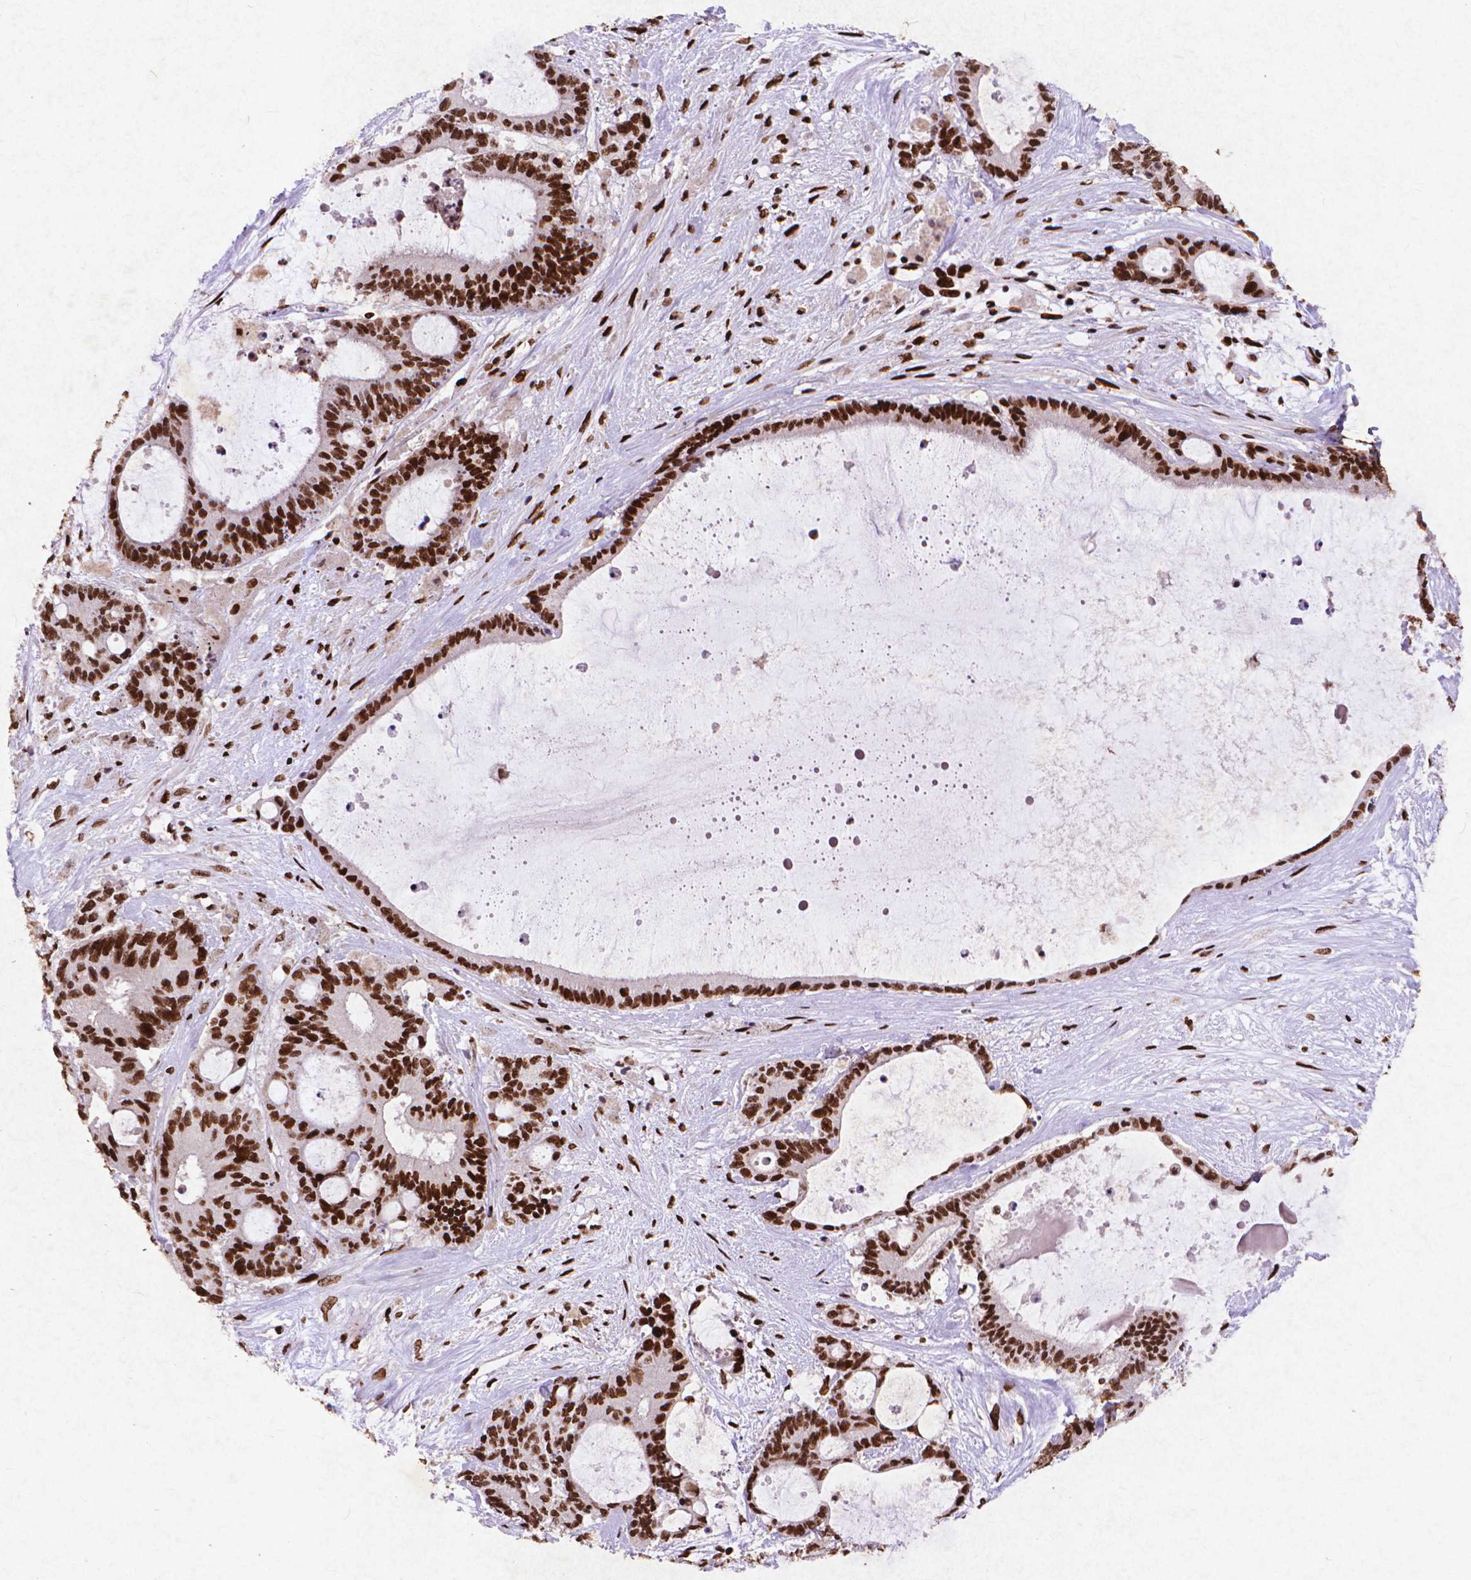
{"staining": {"intensity": "strong", "quantity": ">75%", "location": "nuclear"}, "tissue": "liver cancer", "cell_type": "Tumor cells", "image_type": "cancer", "snomed": [{"axis": "morphology", "description": "Normal tissue, NOS"}, {"axis": "morphology", "description": "Cholangiocarcinoma"}, {"axis": "topography", "description": "Liver"}, {"axis": "topography", "description": "Peripheral nerve tissue"}], "caption": "Immunohistochemical staining of cholangiocarcinoma (liver) displays high levels of strong nuclear protein expression in about >75% of tumor cells.", "gene": "CITED2", "patient": {"sex": "female", "age": 73}}